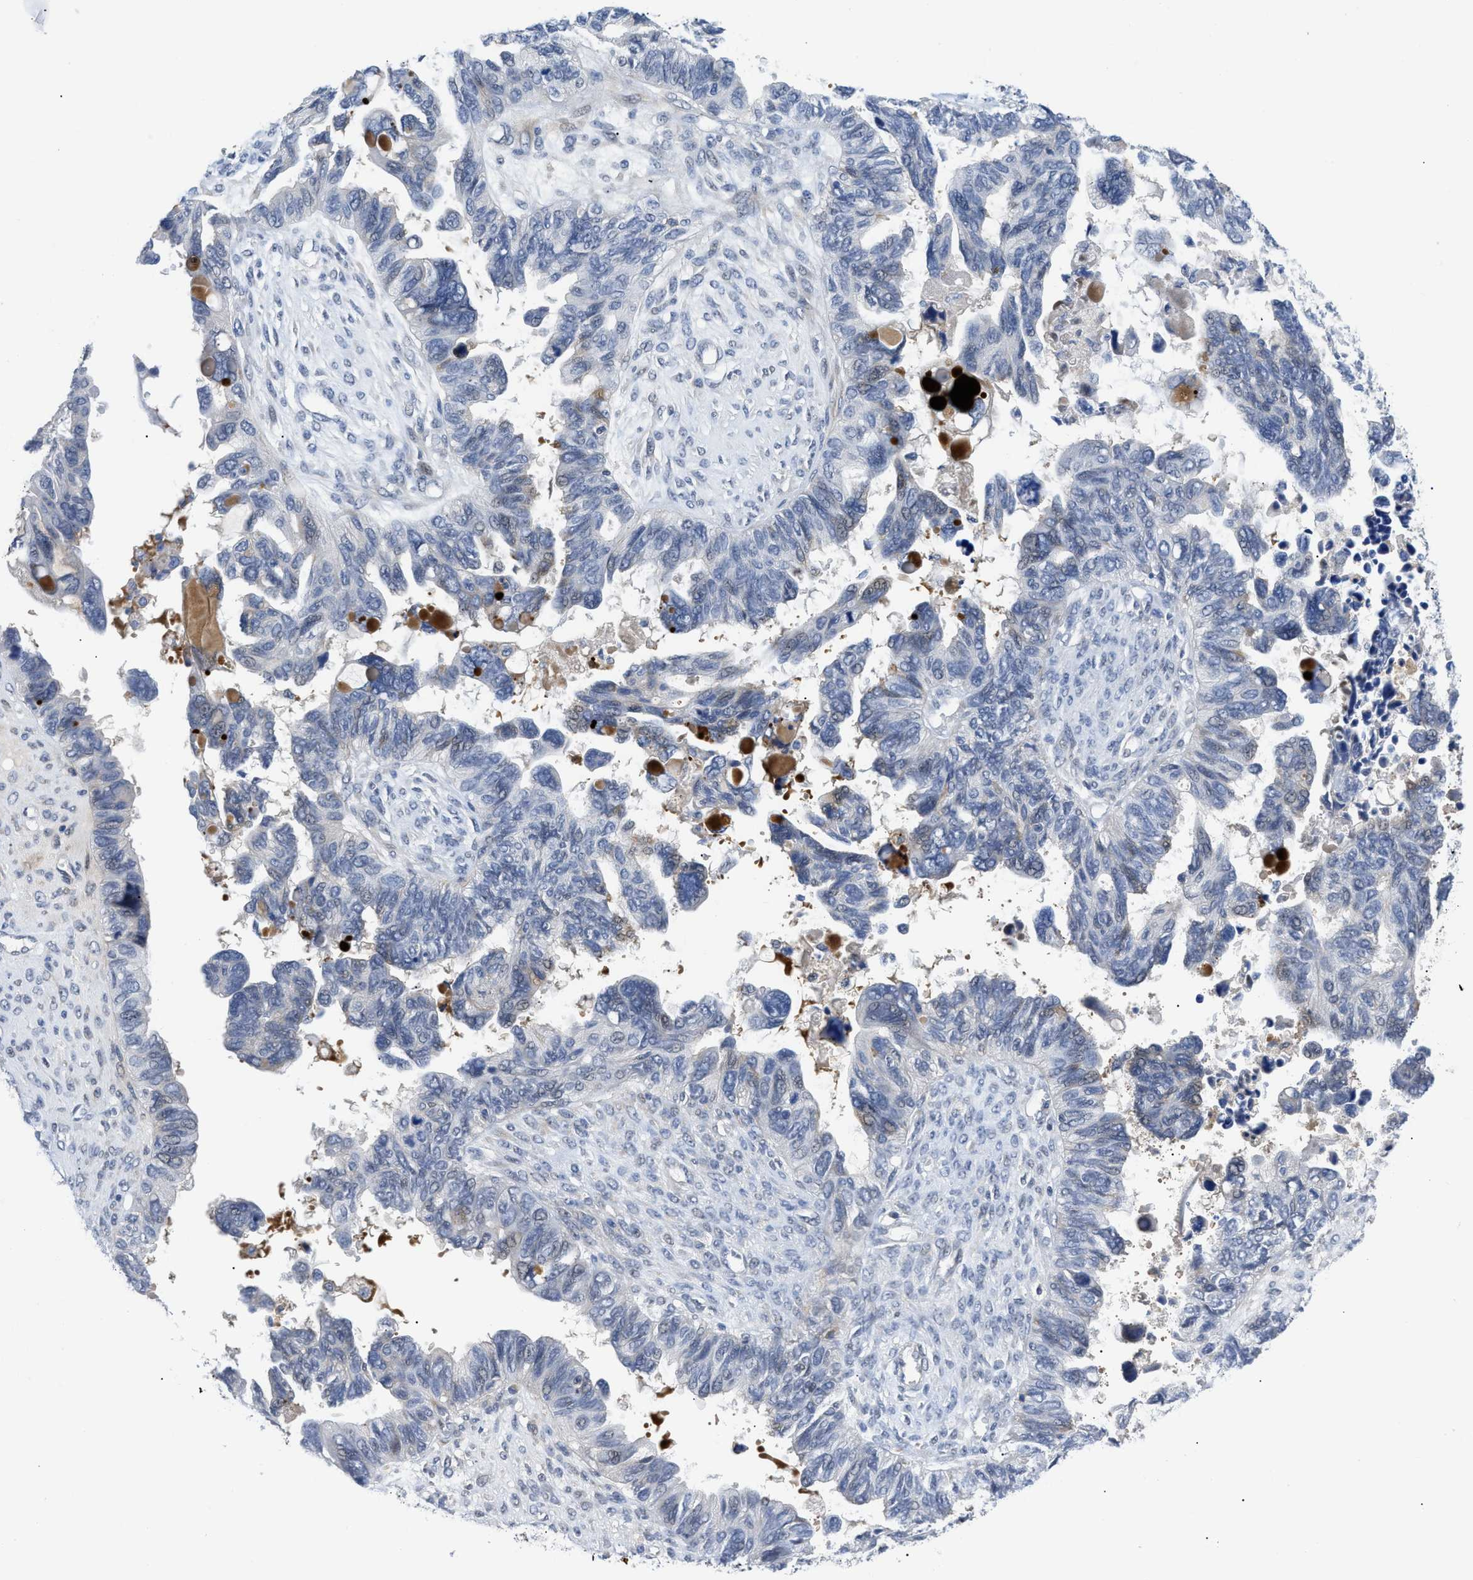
{"staining": {"intensity": "negative", "quantity": "none", "location": "none"}, "tissue": "ovarian cancer", "cell_type": "Tumor cells", "image_type": "cancer", "snomed": [{"axis": "morphology", "description": "Cystadenocarcinoma, serous, NOS"}, {"axis": "topography", "description": "Ovary"}], "caption": "Tumor cells are negative for protein expression in human ovarian serous cystadenocarcinoma. (DAB (3,3'-diaminobenzidine) immunohistochemistry, high magnification).", "gene": "OR9K2", "patient": {"sex": "female", "age": 79}}